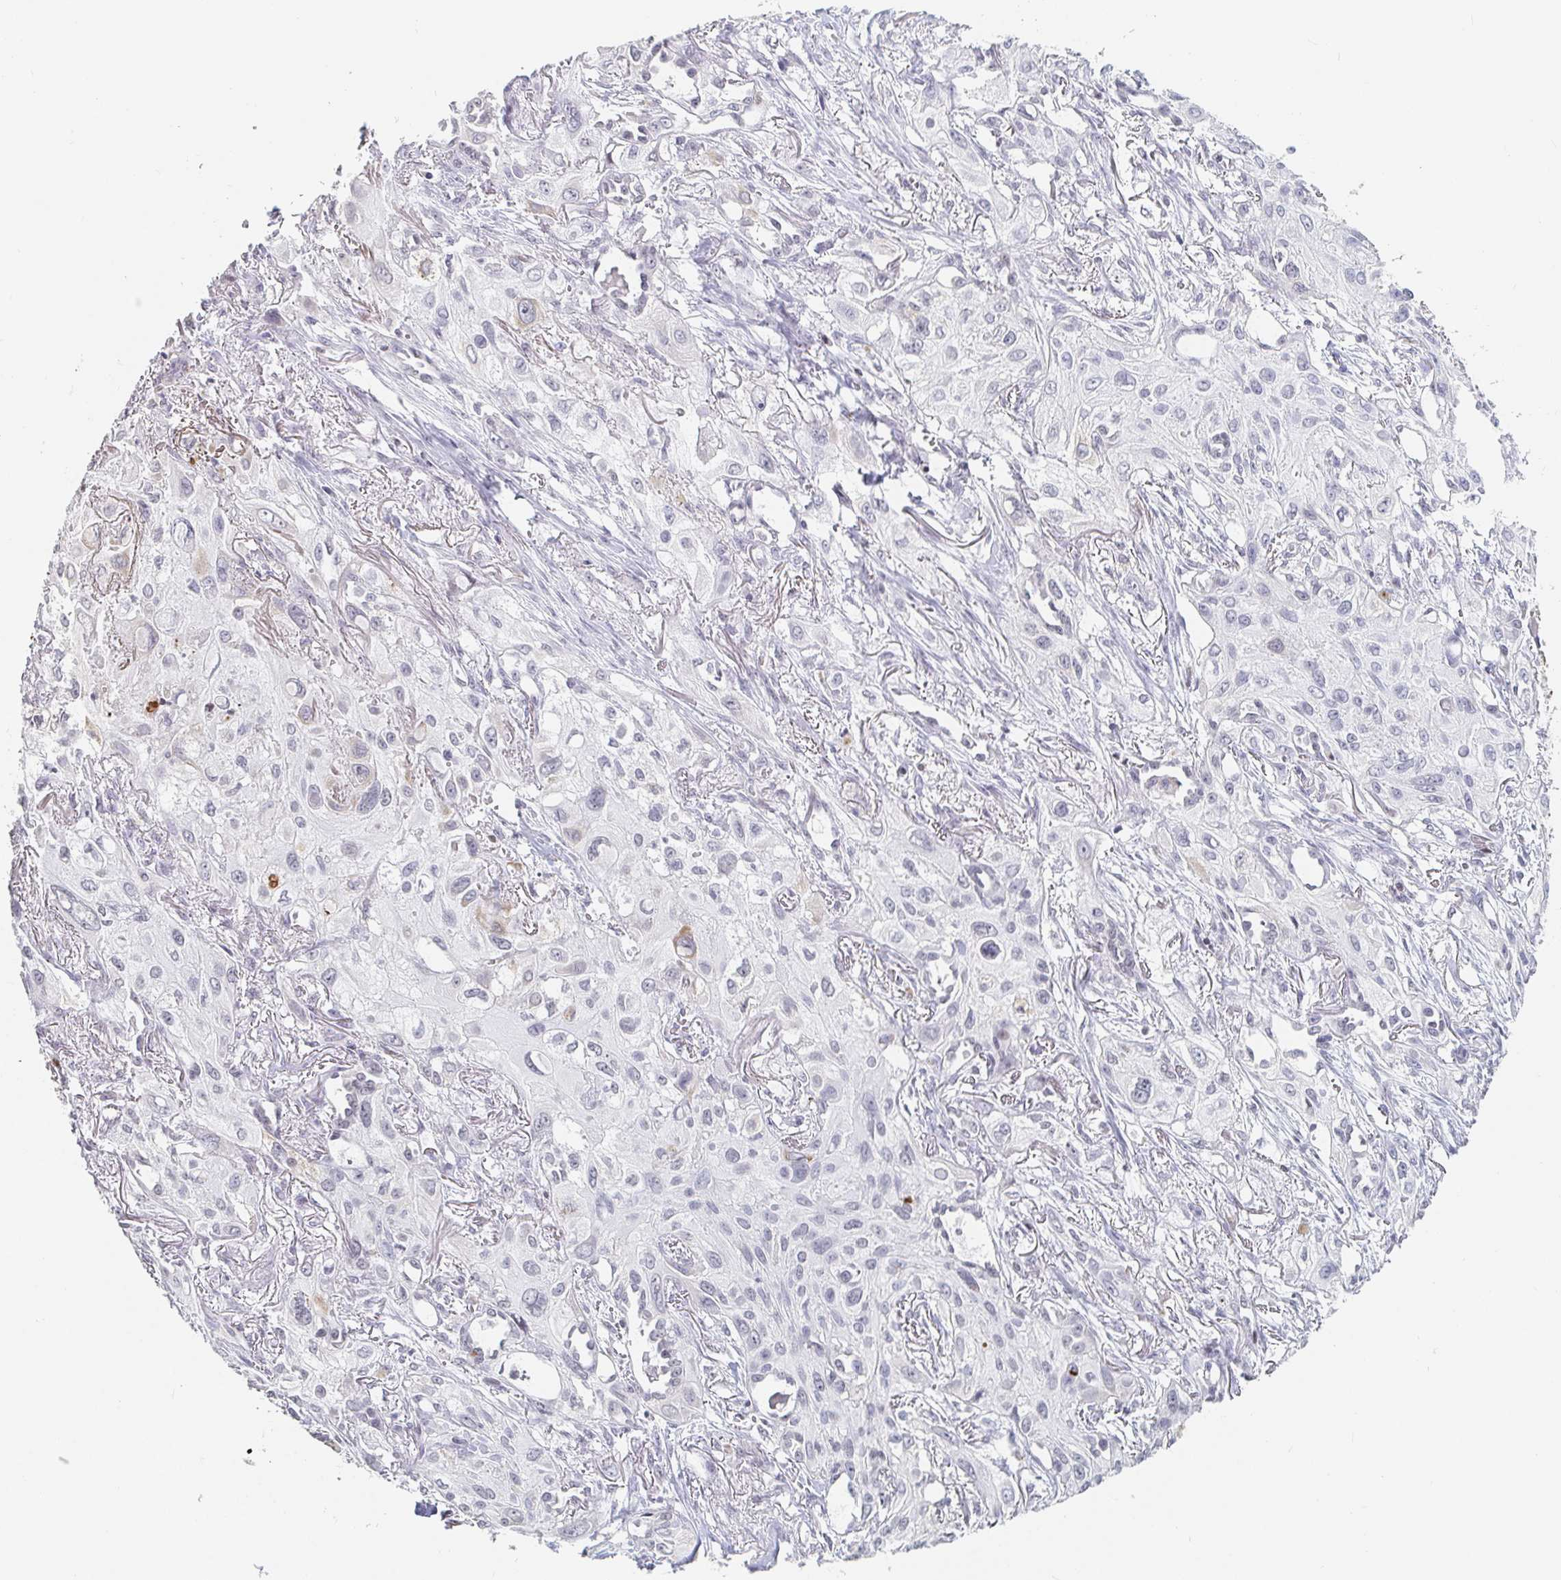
{"staining": {"intensity": "negative", "quantity": "none", "location": "none"}, "tissue": "lung cancer", "cell_type": "Tumor cells", "image_type": "cancer", "snomed": [{"axis": "morphology", "description": "Squamous cell carcinoma, NOS"}, {"axis": "topography", "description": "Lung"}], "caption": "Tumor cells show no significant protein positivity in lung squamous cell carcinoma. (Stains: DAB IHC with hematoxylin counter stain, Microscopy: brightfield microscopy at high magnification).", "gene": "NME9", "patient": {"sex": "male", "age": 71}}